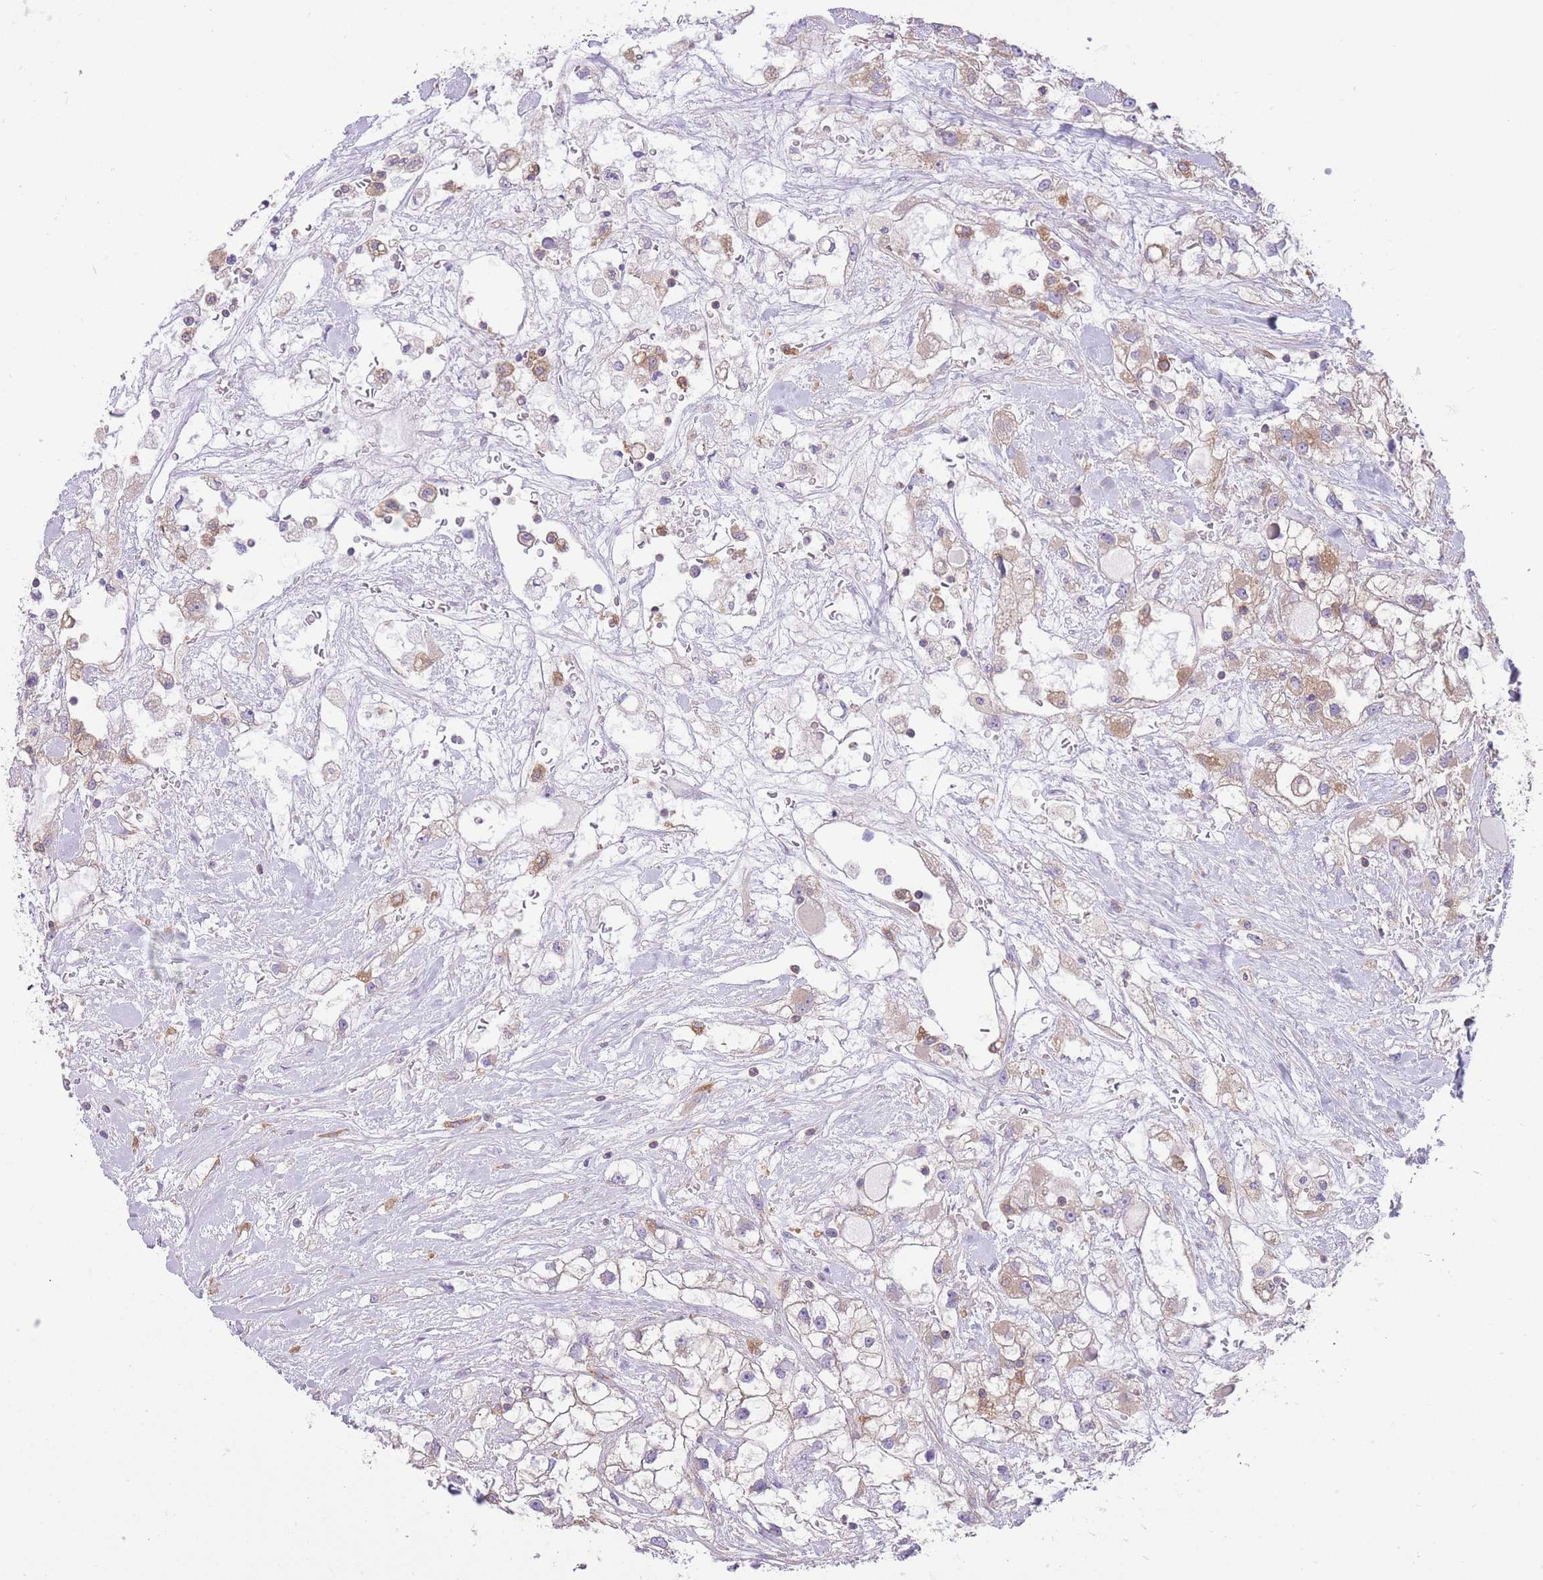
{"staining": {"intensity": "weak", "quantity": "25%-75%", "location": "cytoplasmic/membranous"}, "tissue": "renal cancer", "cell_type": "Tumor cells", "image_type": "cancer", "snomed": [{"axis": "morphology", "description": "Adenocarcinoma, NOS"}, {"axis": "topography", "description": "Kidney"}], "caption": "Protein expression analysis of human renal cancer (adenocarcinoma) reveals weak cytoplasmic/membranous positivity in about 25%-75% of tumor cells.", "gene": "PRKAR1A", "patient": {"sex": "male", "age": 59}}